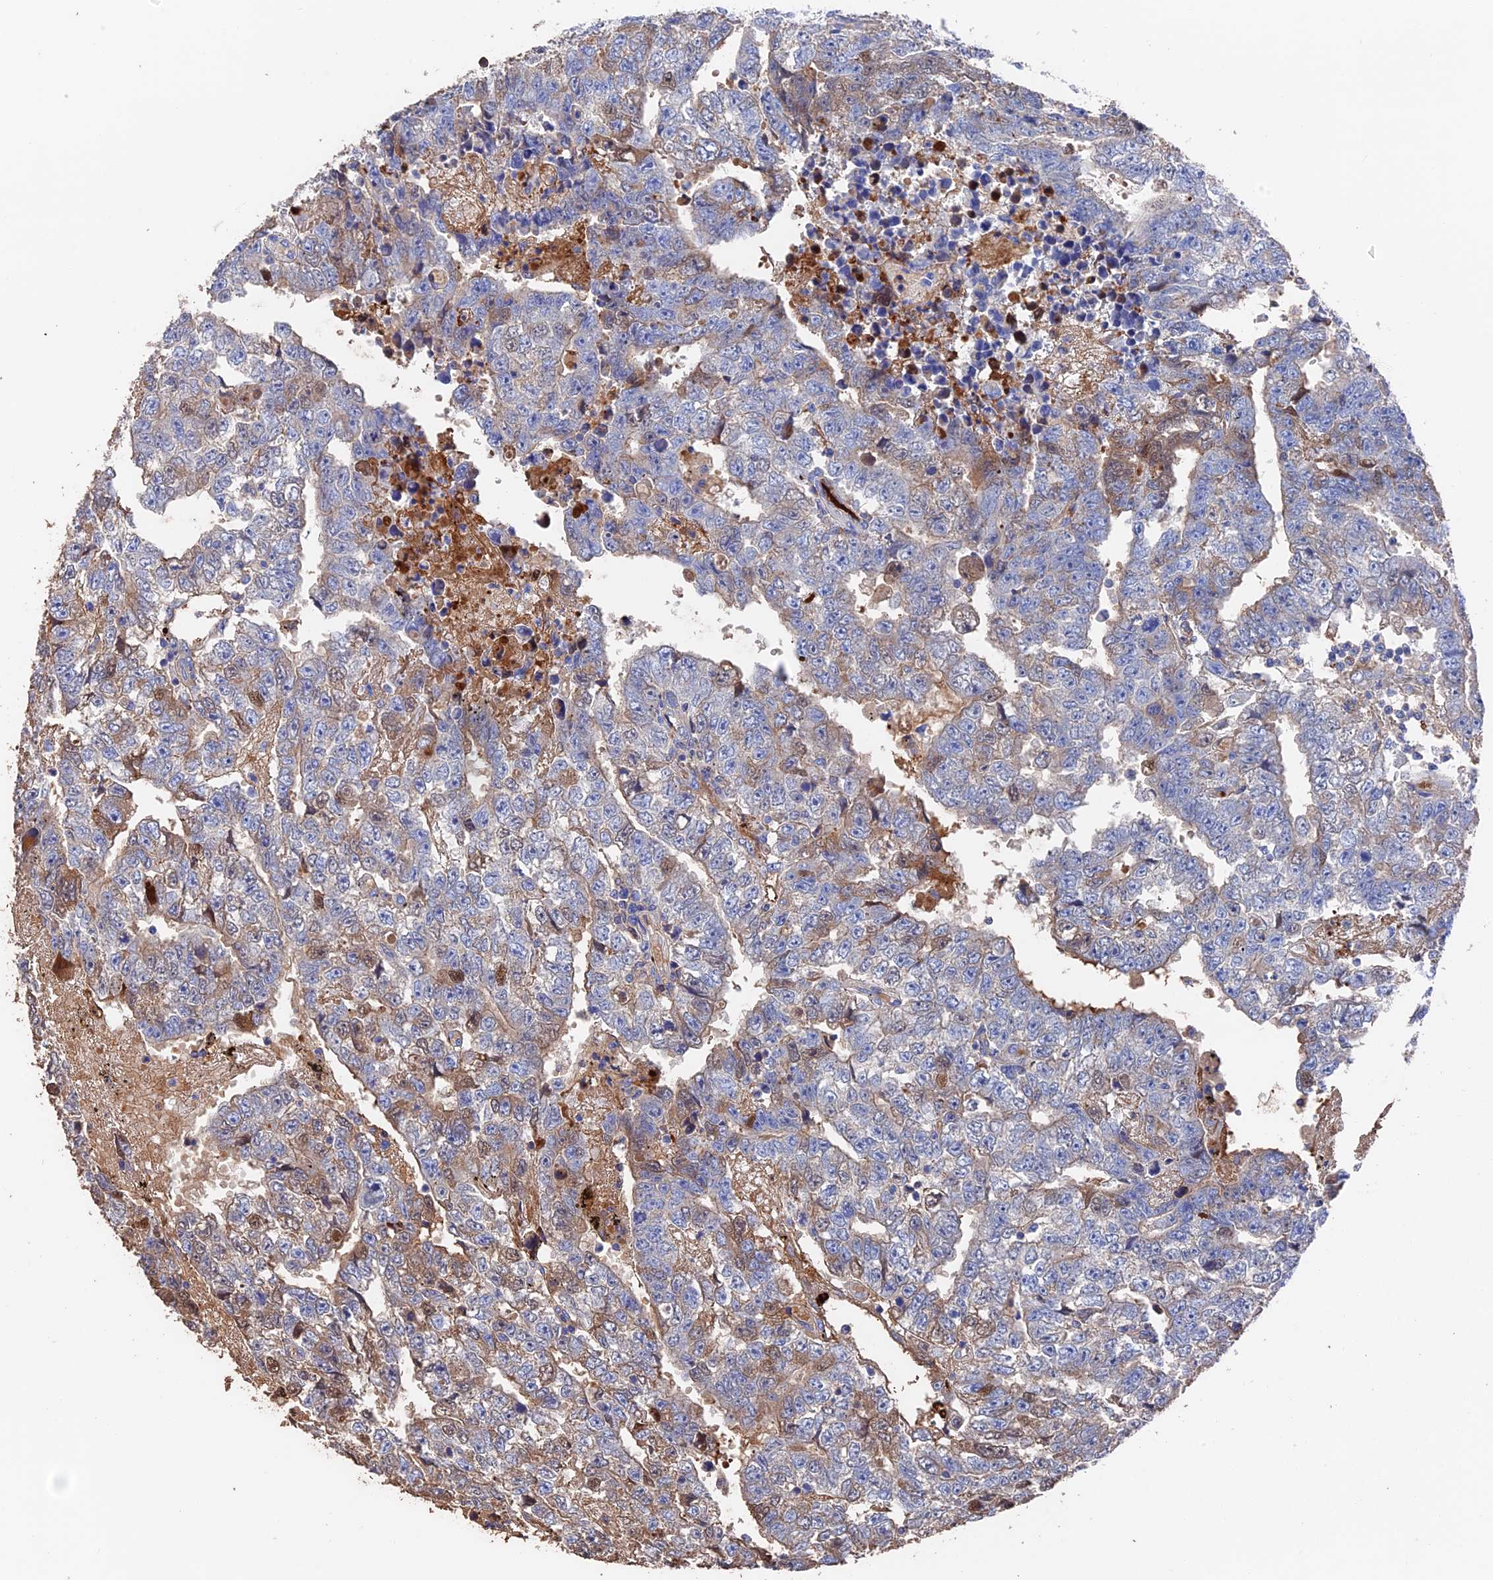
{"staining": {"intensity": "moderate", "quantity": "<25%", "location": "cytoplasmic/membranous,nuclear"}, "tissue": "testis cancer", "cell_type": "Tumor cells", "image_type": "cancer", "snomed": [{"axis": "morphology", "description": "Carcinoma, Embryonal, NOS"}, {"axis": "topography", "description": "Testis"}], "caption": "This photomicrograph demonstrates IHC staining of human testis cancer, with low moderate cytoplasmic/membranous and nuclear positivity in approximately <25% of tumor cells.", "gene": "HPF1", "patient": {"sex": "male", "age": 25}}